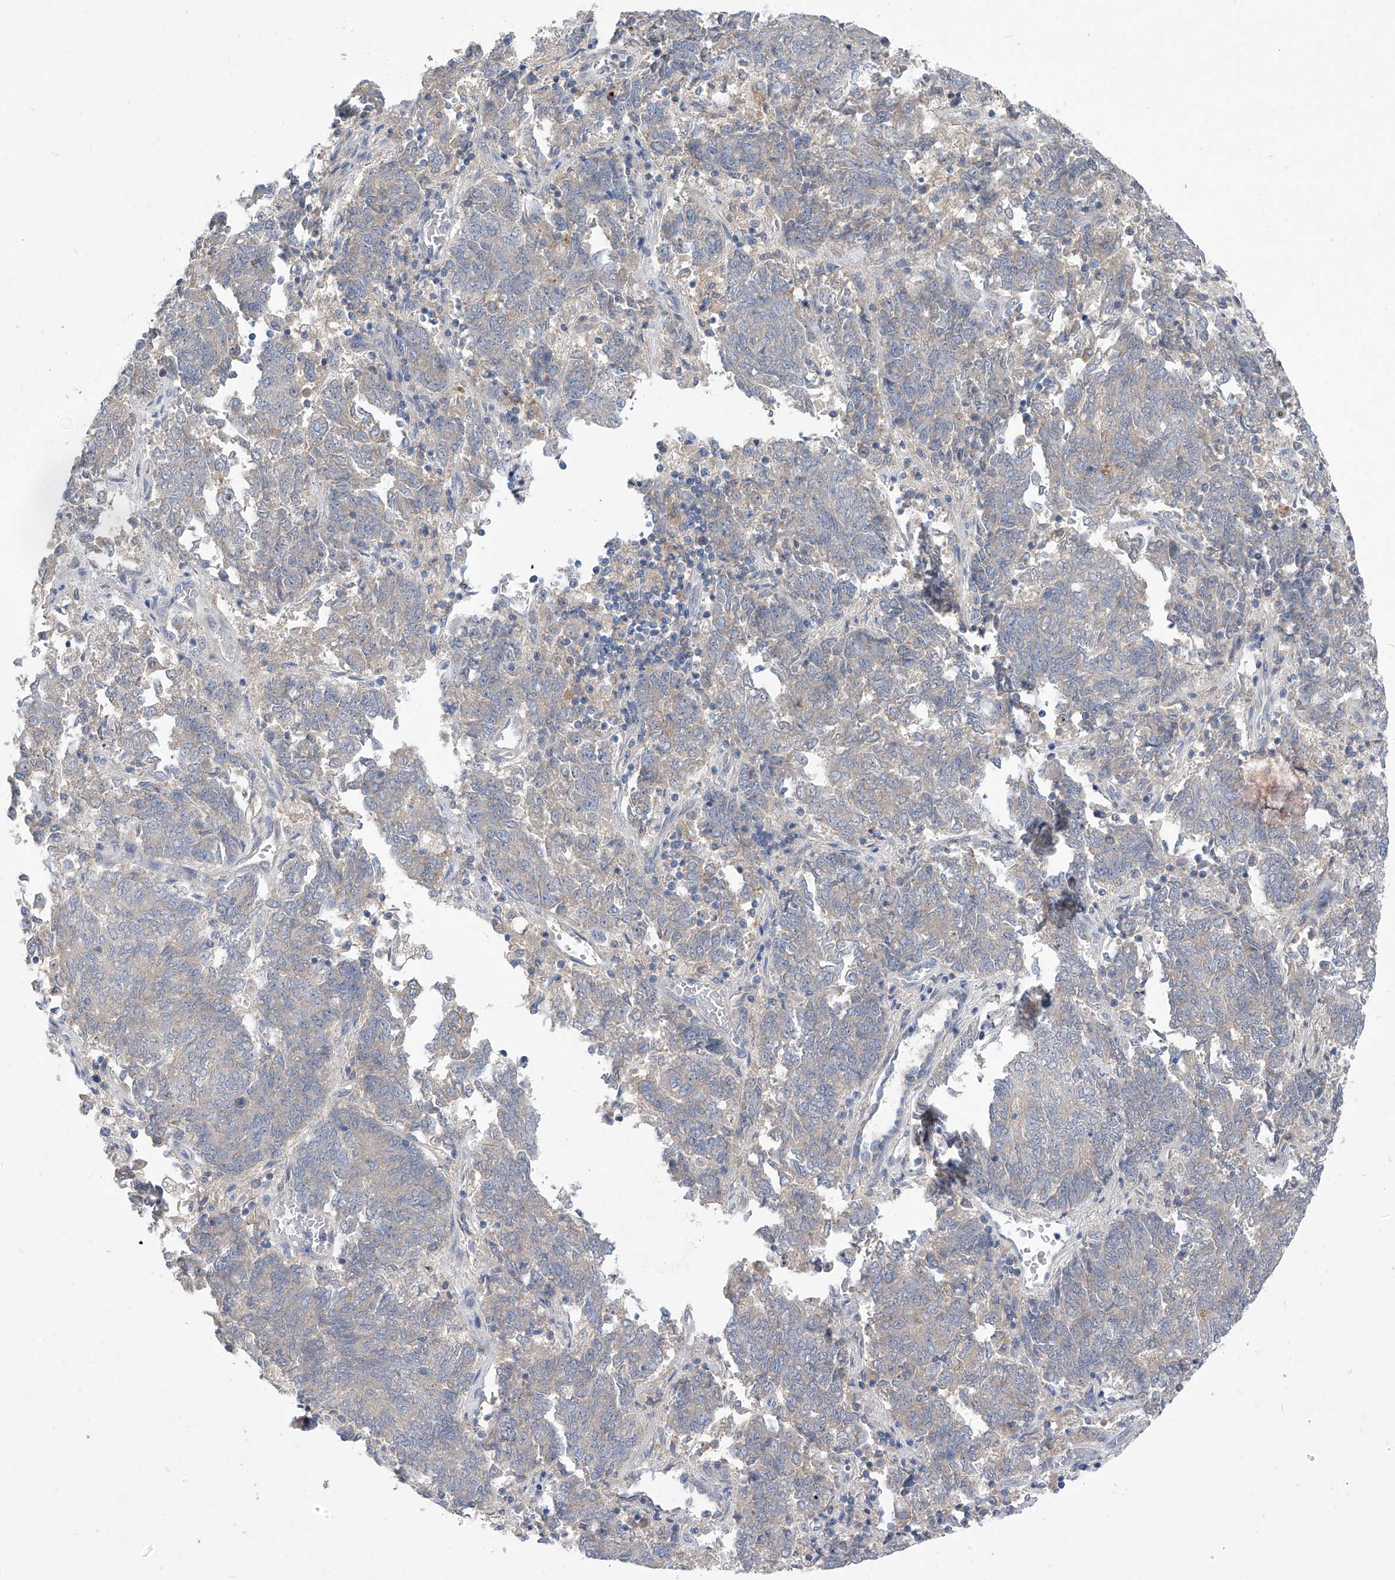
{"staining": {"intensity": "weak", "quantity": "<25%", "location": "cytoplasmic/membranous"}, "tissue": "endometrial cancer", "cell_type": "Tumor cells", "image_type": "cancer", "snomed": [{"axis": "morphology", "description": "Adenocarcinoma, NOS"}, {"axis": "topography", "description": "Endometrium"}], "caption": "IHC histopathology image of neoplastic tissue: human adenocarcinoma (endometrial) stained with DAB displays no significant protein staining in tumor cells. (DAB (3,3'-diaminobenzidine) immunohistochemistry, high magnification).", "gene": "SBK2", "patient": {"sex": "female", "age": 80}}